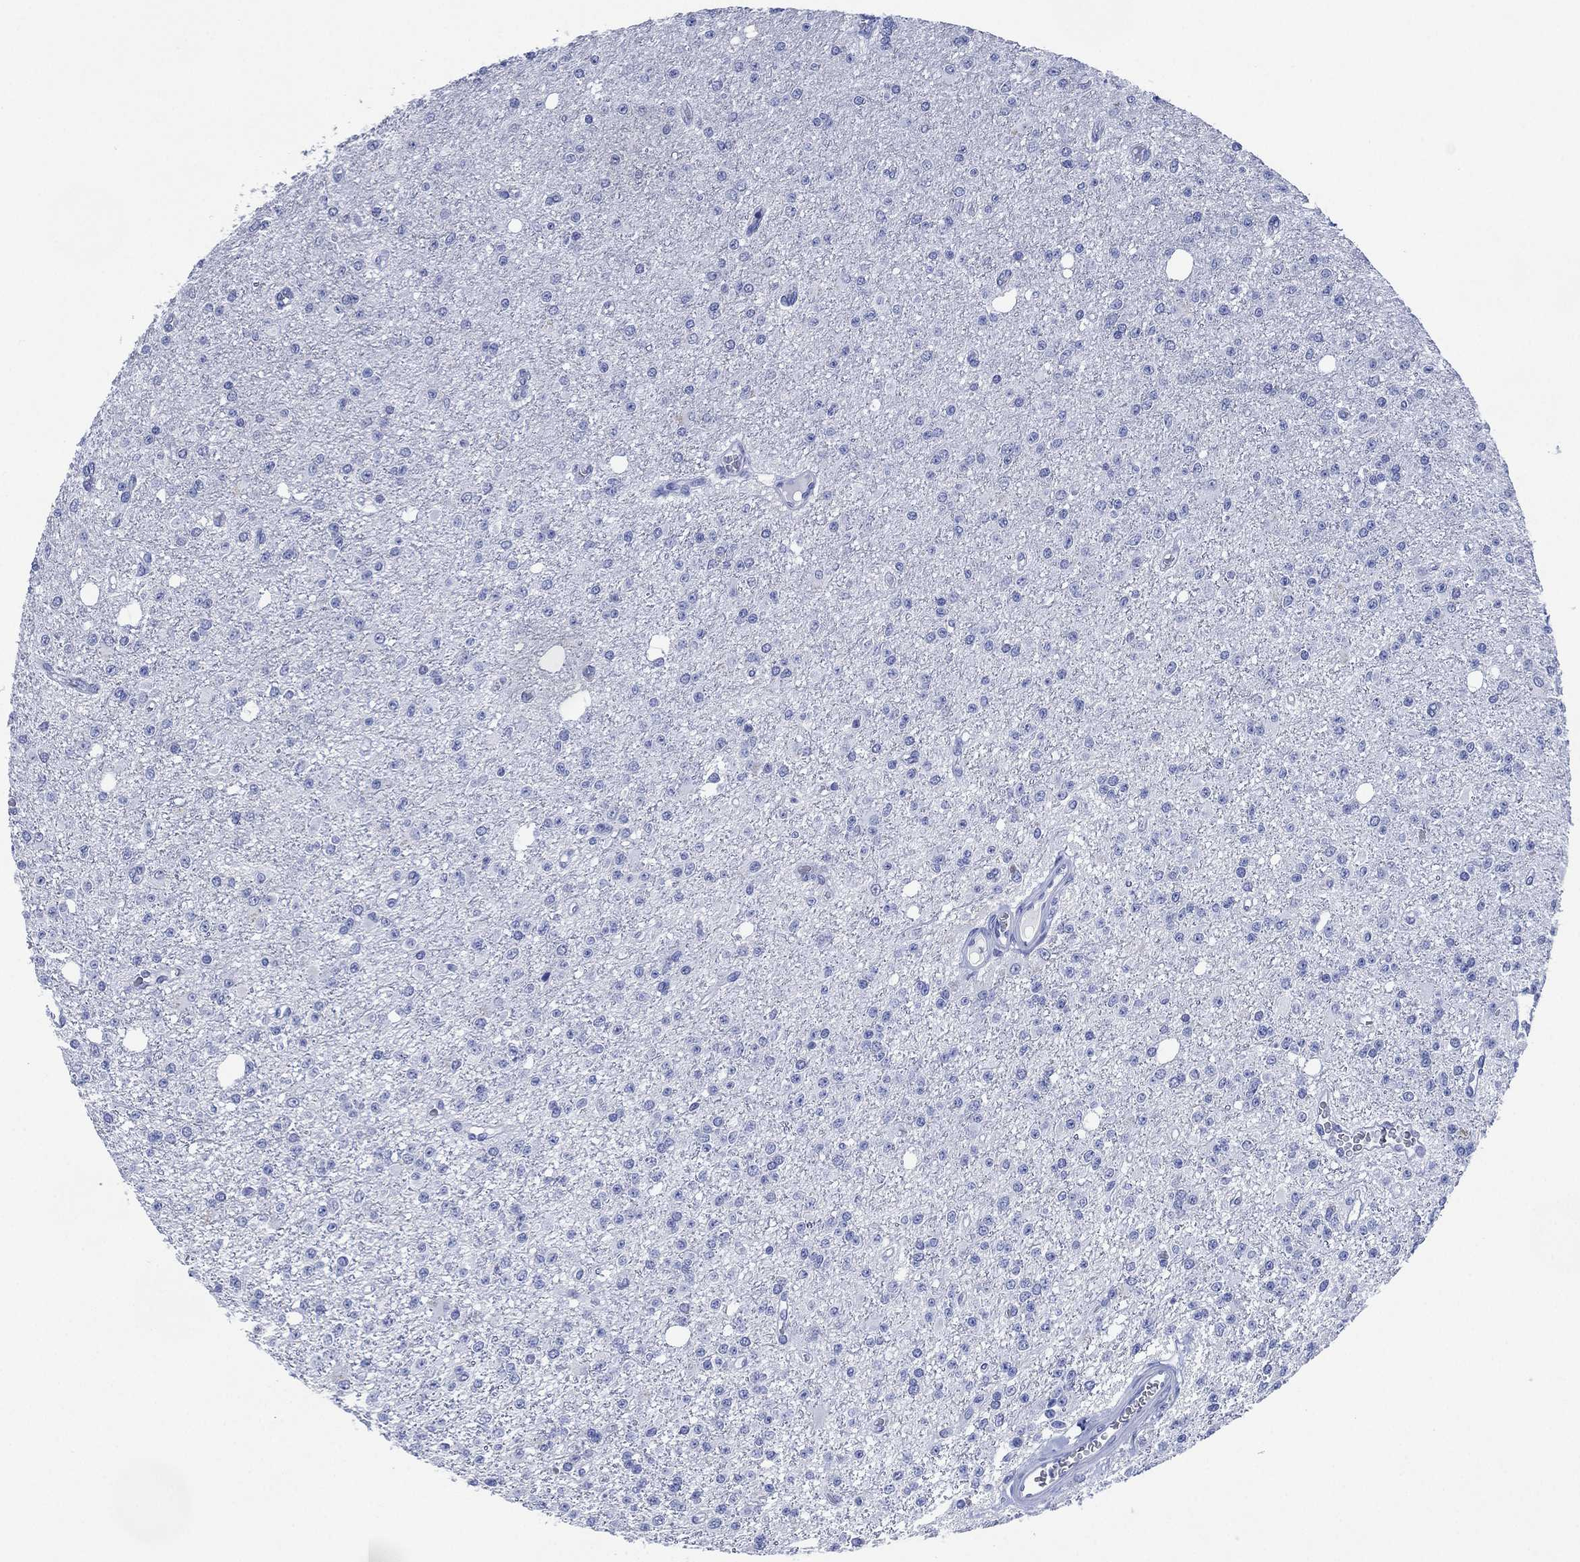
{"staining": {"intensity": "negative", "quantity": "none", "location": "none"}, "tissue": "glioma", "cell_type": "Tumor cells", "image_type": "cancer", "snomed": [{"axis": "morphology", "description": "Glioma, malignant, Low grade"}, {"axis": "topography", "description": "Brain"}], "caption": "Protein analysis of malignant glioma (low-grade) demonstrates no significant staining in tumor cells.", "gene": "SIGLECL1", "patient": {"sex": "female", "age": 45}}